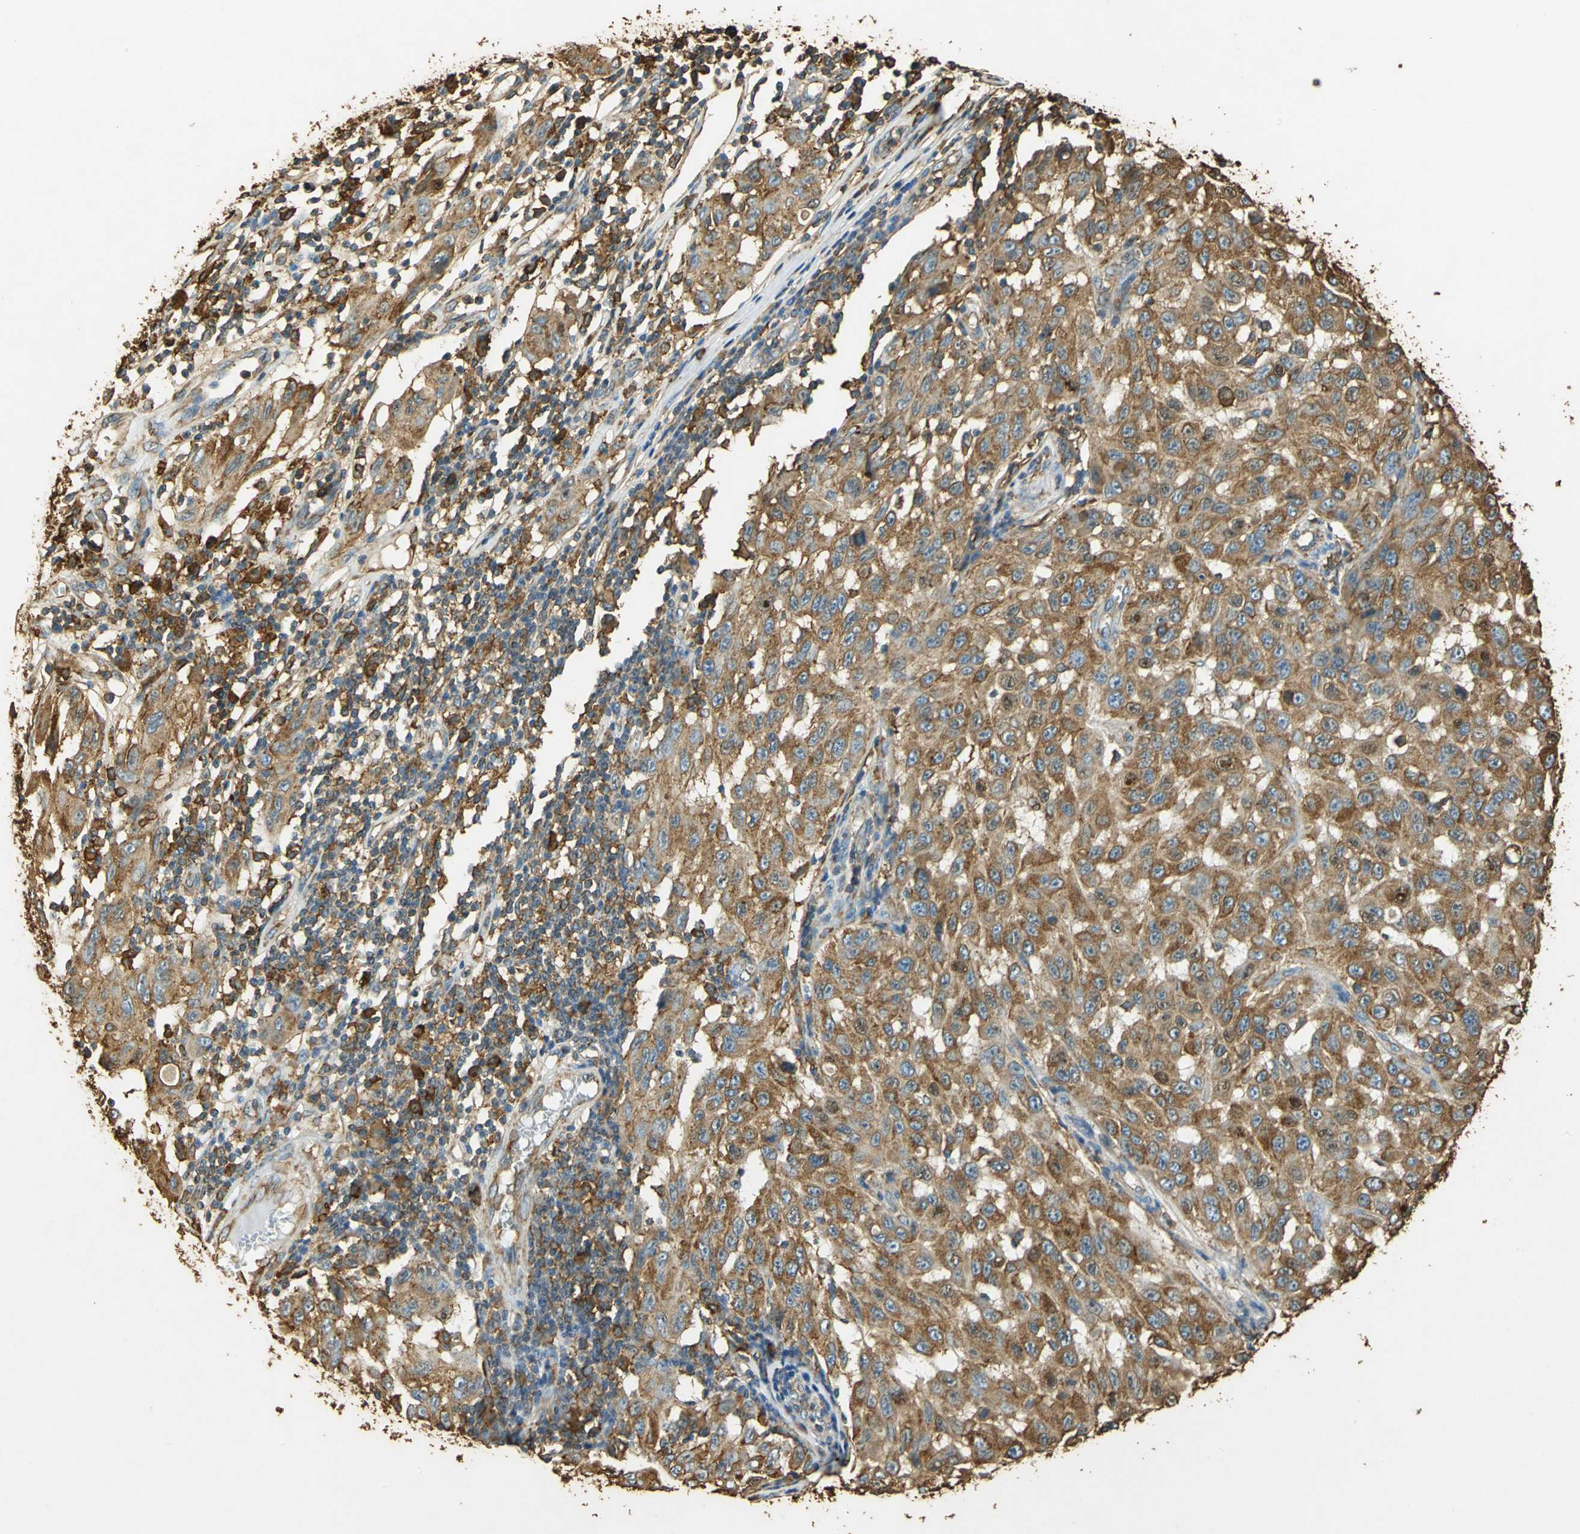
{"staining": {"intensity": "strong", "quantity": ">75%", "location": "cytoplasmic/membranous"}, "tissue": "melanoma", "cell_type": "Tumor cells", "image_type": "cancer", "snomed": [{"axis": "morphology", "description": "Malignant melanoma, NOS"}, {"axis": "topography", "description": "Skin"}], "caption": "A brown stain highlights strong cytoplasmic/membranous staining of a protein in malignant melanoma tumor cells. Using DAB (brown) and hematoxylin (blue) stains, captured at high magnification using brightfield microscopy.", "gene": "HSP90B1", "patient": {"sex": "male", "age": 30}}